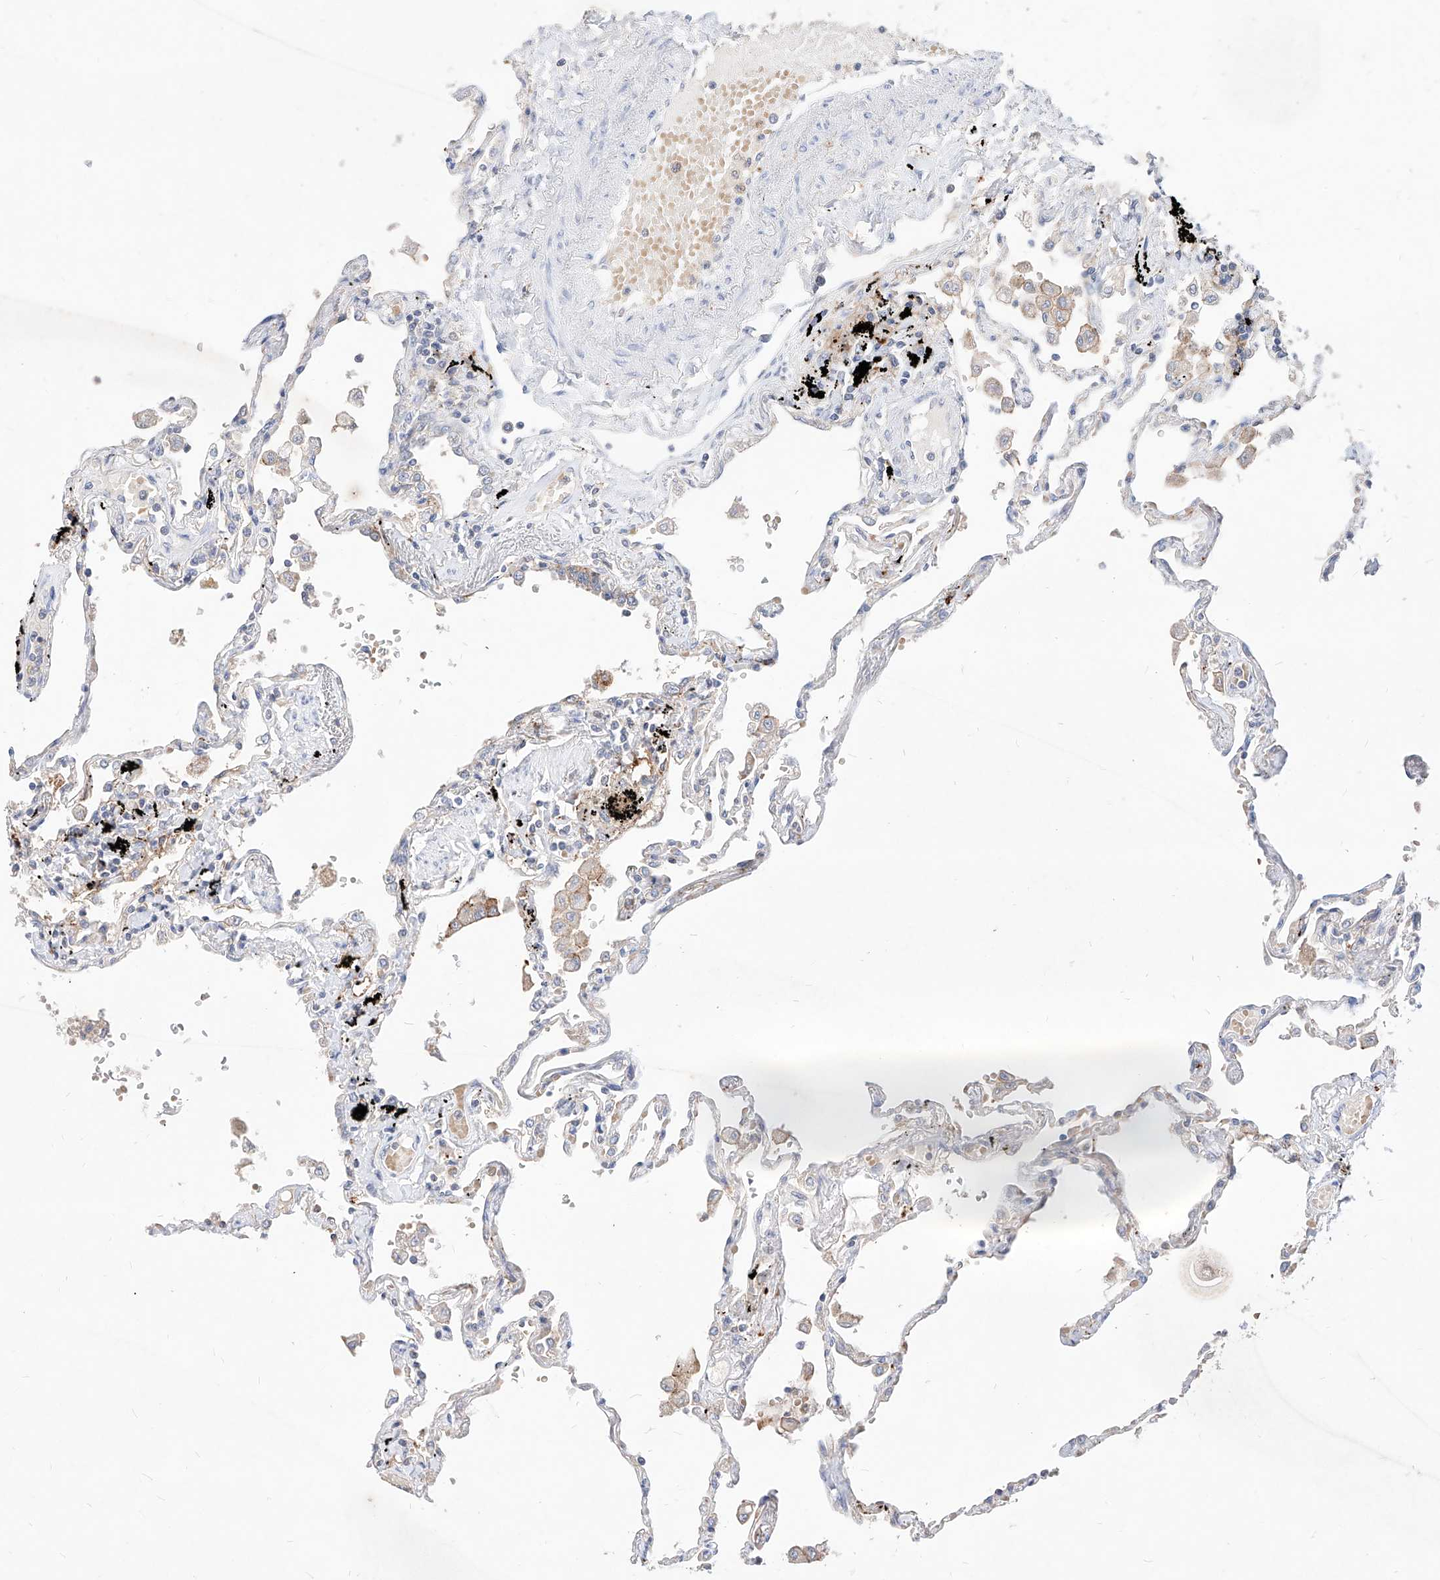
{"staining": {"intensity": "weak", "quantity": "<25%", "location": "cytoplasmic/membranous"}, "tissue": "lung", "cell_type": "Alveolar cells", "image_type": "normal", "snomed": [{"axis": "morphology", "description": "Normal tissue, NOS"}, {"axis": "topography", "description": "Lung"}], "caption": "Alveolar cells show no significant staining in benign lung. (Brightfield microscopy of DAB immunohistochemistry at high magnification).", "gene": "TSNAX", "patient": {"sex": "female", "age": 67}}